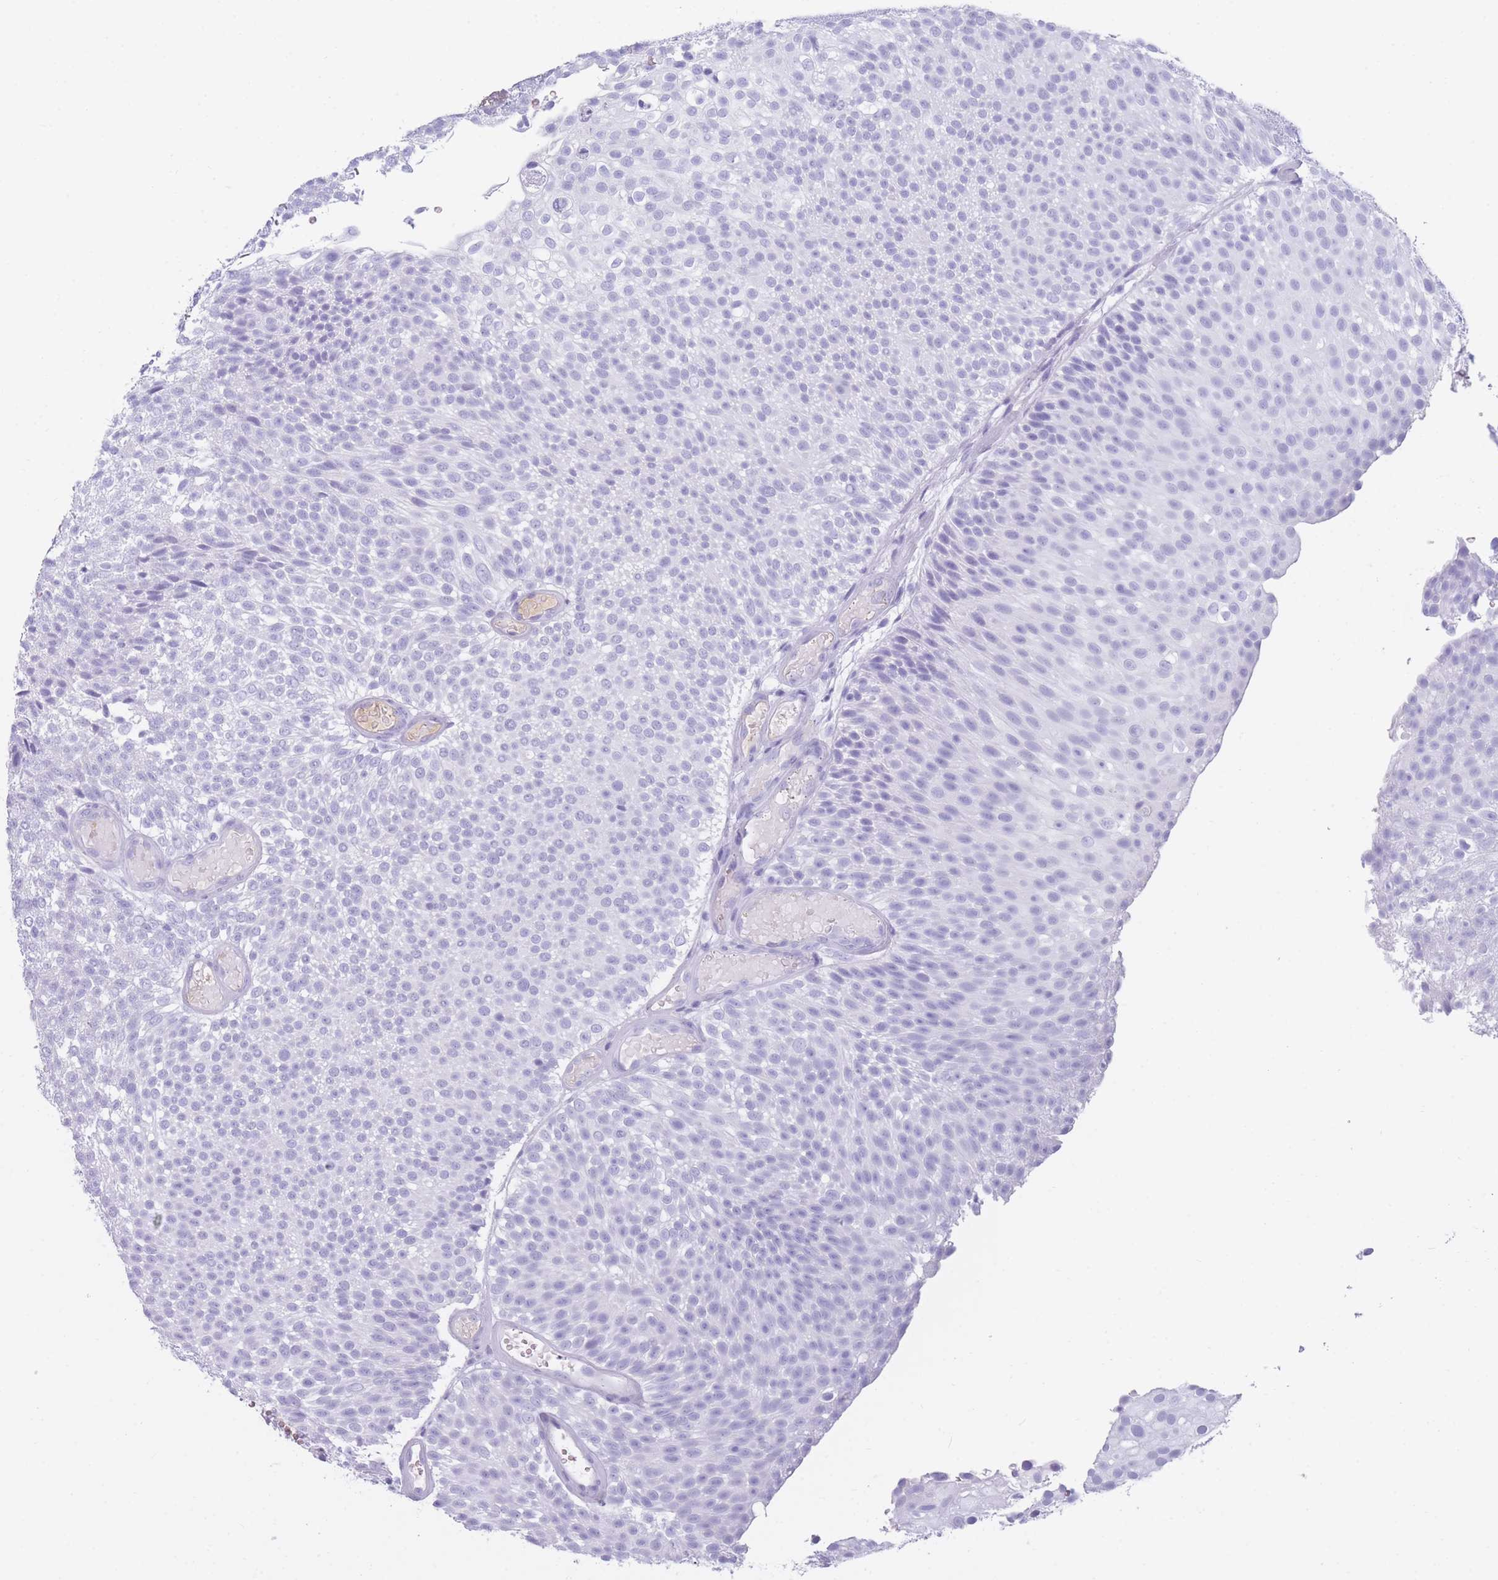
{"staining": {"intensity": "negative", "quantity": "none", "location": "none"}, "tissue": "urothelial cancer", "cell_type": "Tumor cells", "image_type": "cancer", "snomed": [{"axis": "morphology", "description": "Urothelial carcinoma, Low grade"}, {"axis": "topography", "description": "Urinary bladder"}], "caption": "High power microscopy histopathology image of an IHC image of urothelial carcinoma (low-grade), revealing no significant positivity in tumor cells. (DAB (3,3'-diaminobenzidine) IHC, high magnification).", "gene": "TNFSF11", "patient": {"sex": "male", "age": 78}}